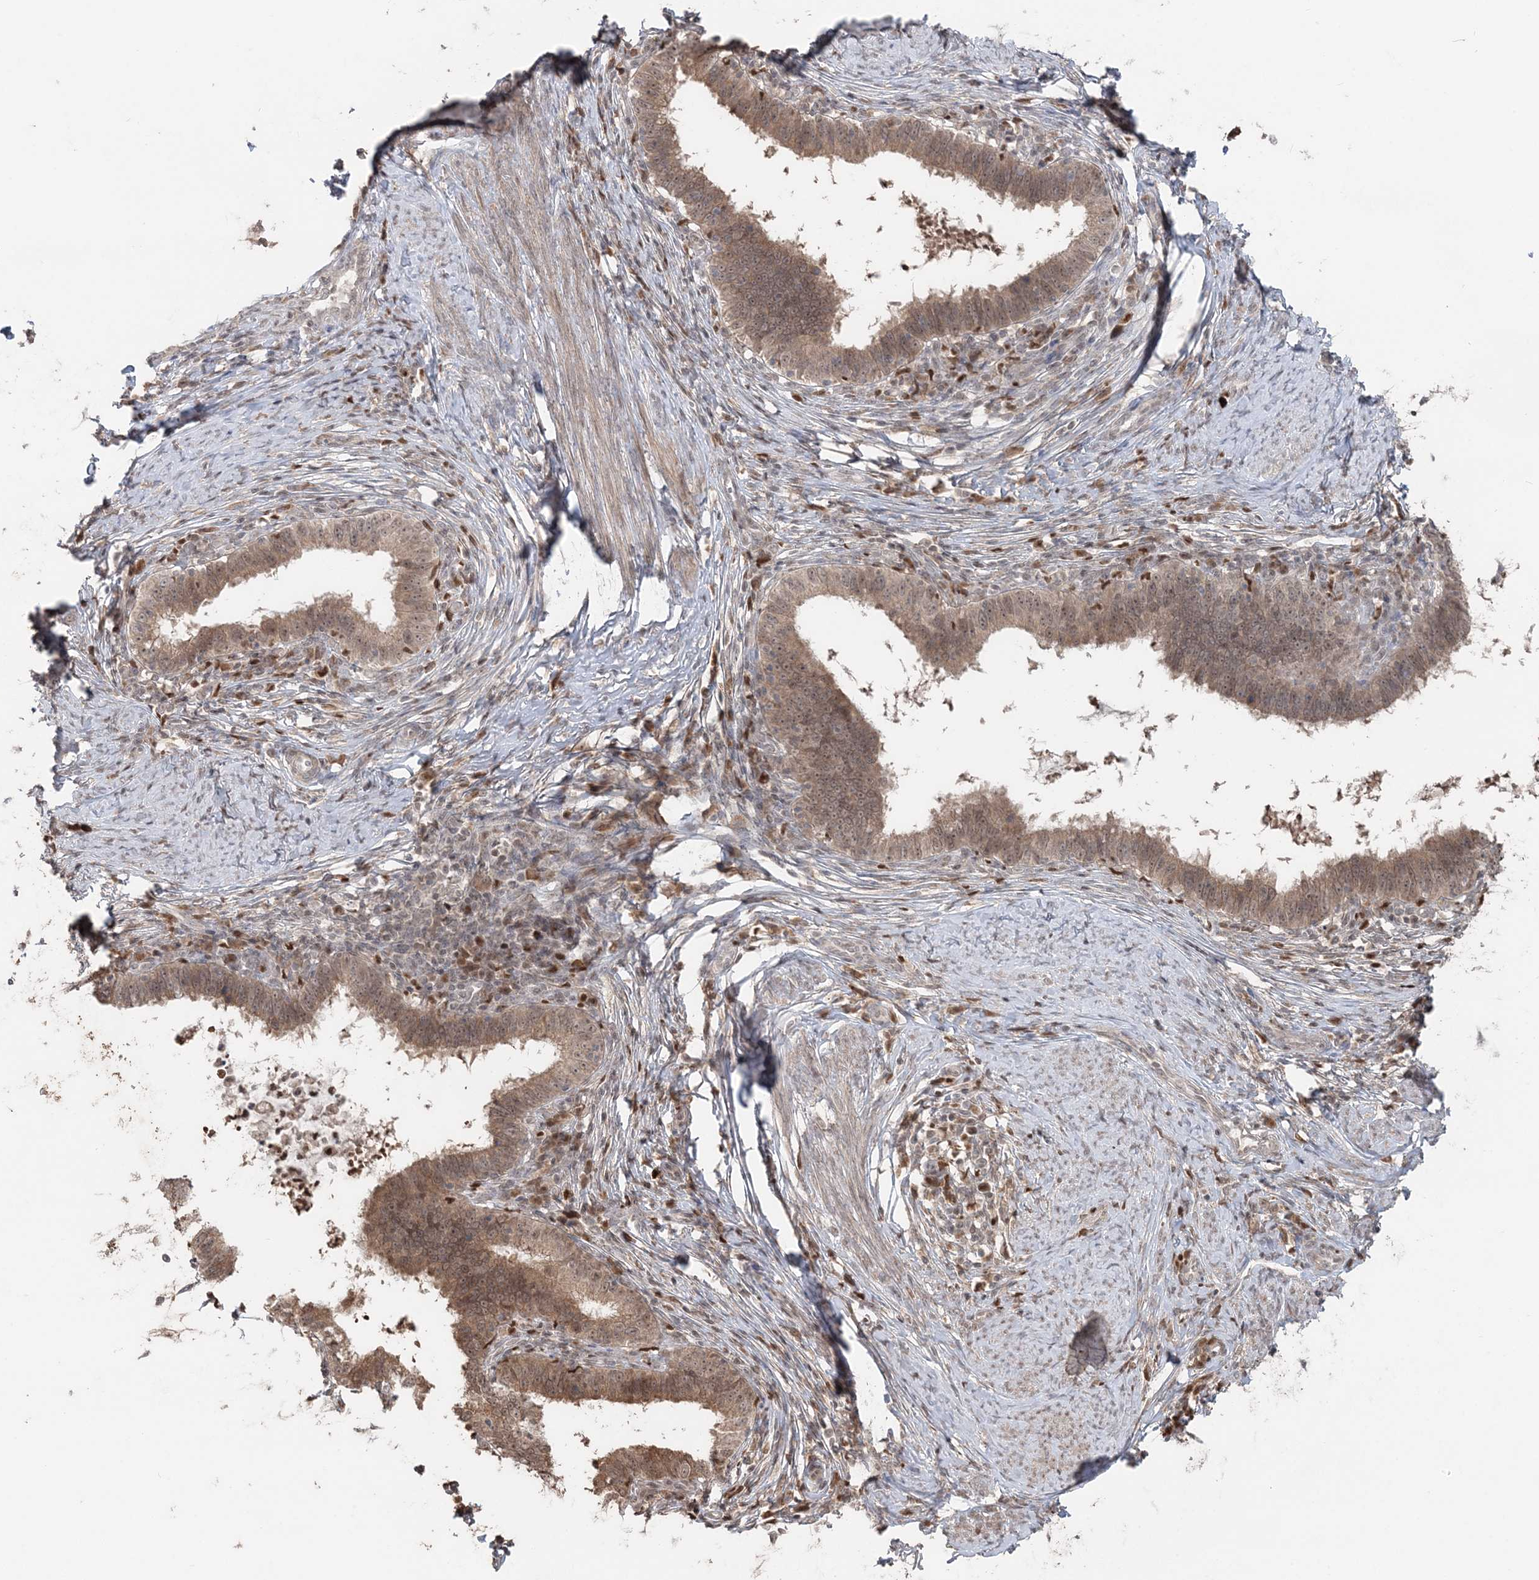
{"staining": {"intensity": "moderate", "quantity": ">75%", "location": "cytoplasmic/membranous,nuclear"}, "tissue": "cervical cancer", "cell_type": "Tumor cells", "image_type": "cancer", "snomed": [{"axis": "morphology", "description": "Adenocarcinoma, NOS"}, {"axis": "topography", "description": "Cervix"}], "caption": "This photomicrograph reveals cervical cancer (adenocarcinoma) stained with IHC to label a protein in brown. The cytoplasmic/membranous and nuclear of tumor cells show moderate positivity for the protein. Nuclei are counter-stained blue.", "gene": "SLU7", "patient": {"sex": "female", "age": 36}}